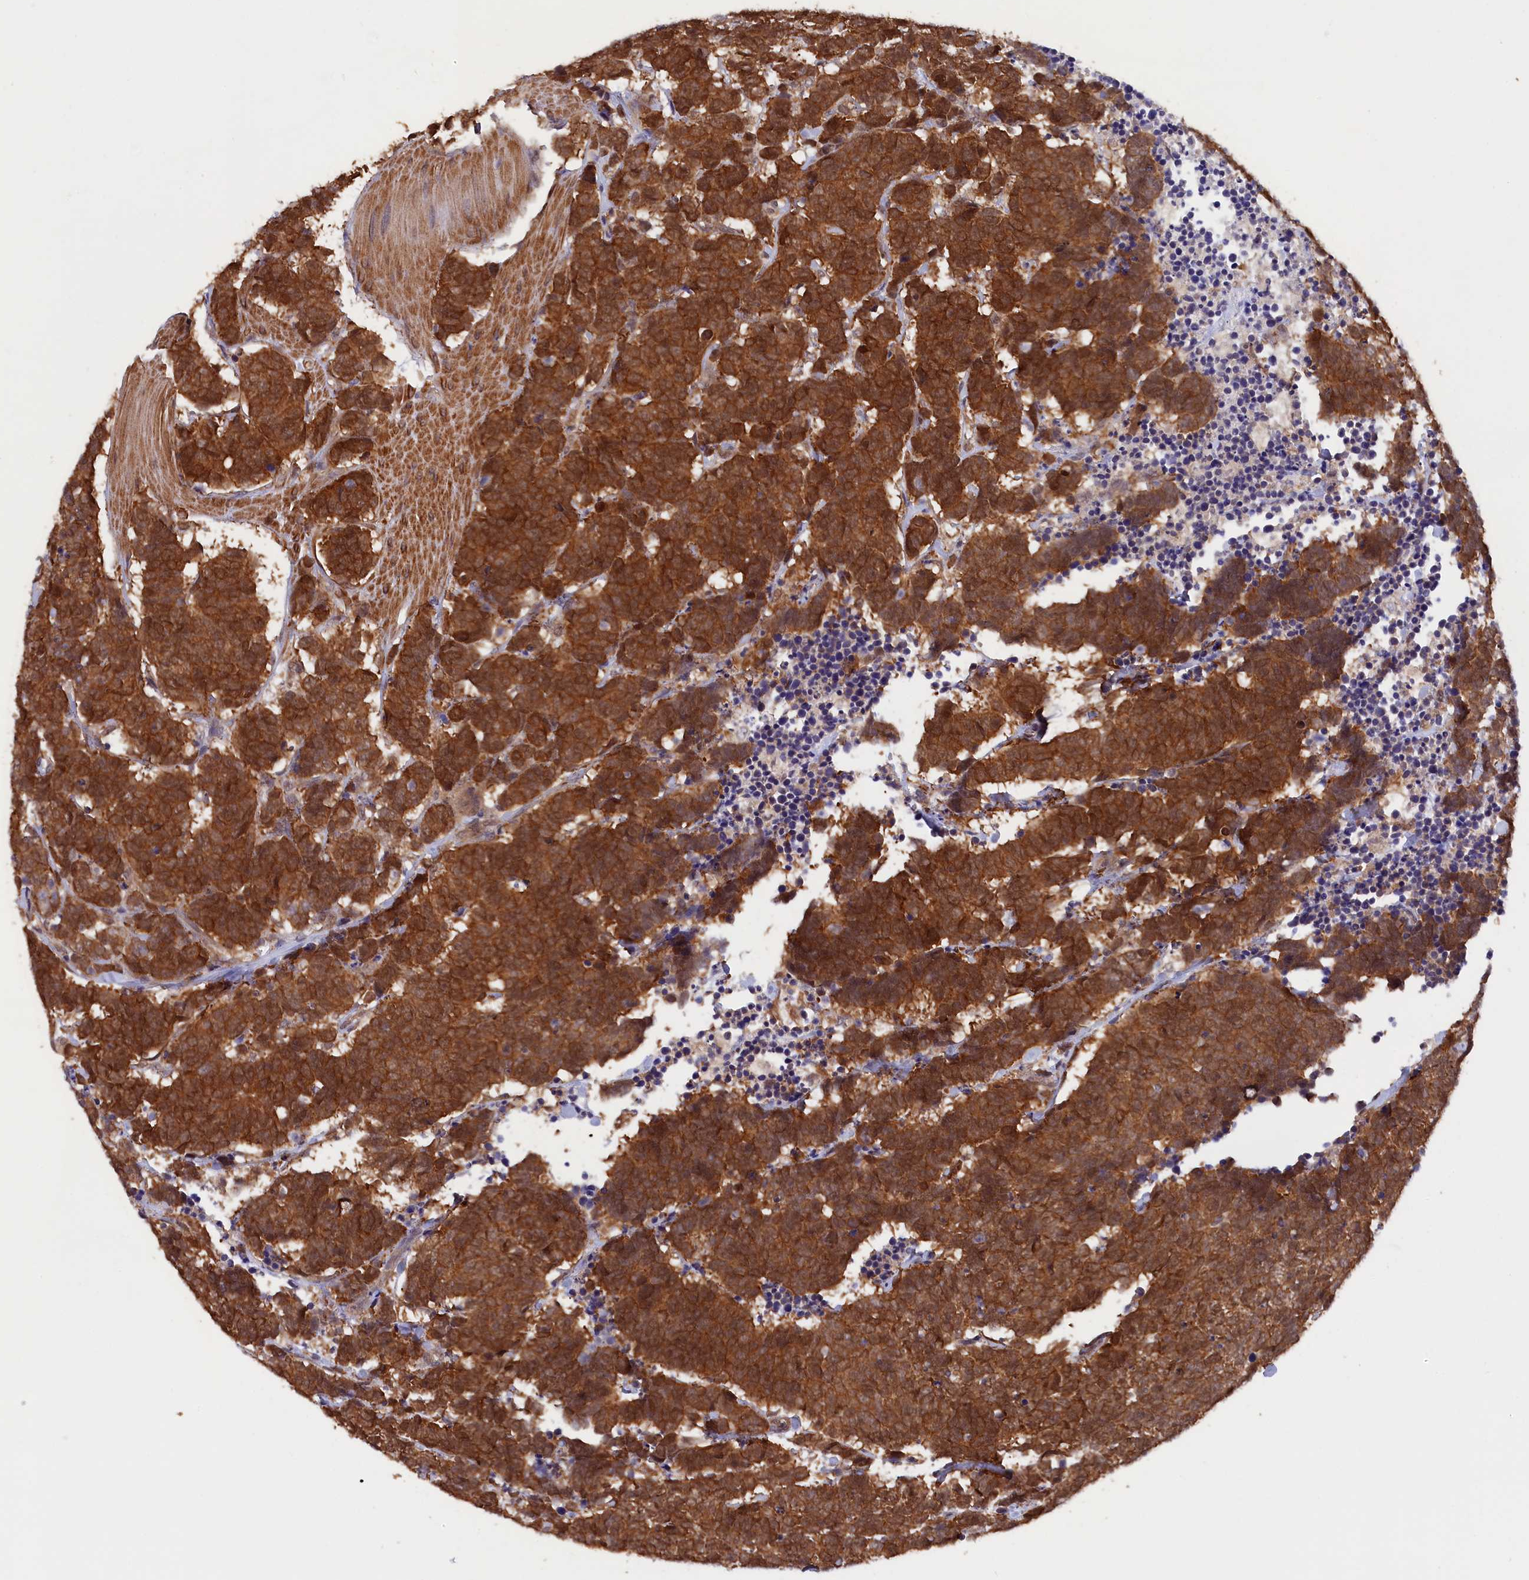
{"staining": {"intensity": "strong", "quantity": ">75%", "location": "cytoplasmic/membranous"}, "tissue": "carcinoid", "cell_type": "Tumor cells", "image_type": "cancer", "snomed": [{"axis": "morphology", "description": "Carcinoma, NOS"}, {"axis": "morphology", "description": "Carcinoid, malignant, NOS"}, {"axis": "topography", "description": "Urinary bladder"}], "caption": "Tumor cells show high levels of strong cytoplasmic/membranous staining in approximately >75% of cells in carcinoid.", "gene": "JPT2", "patient": {"sex": "male", "age": 57}}